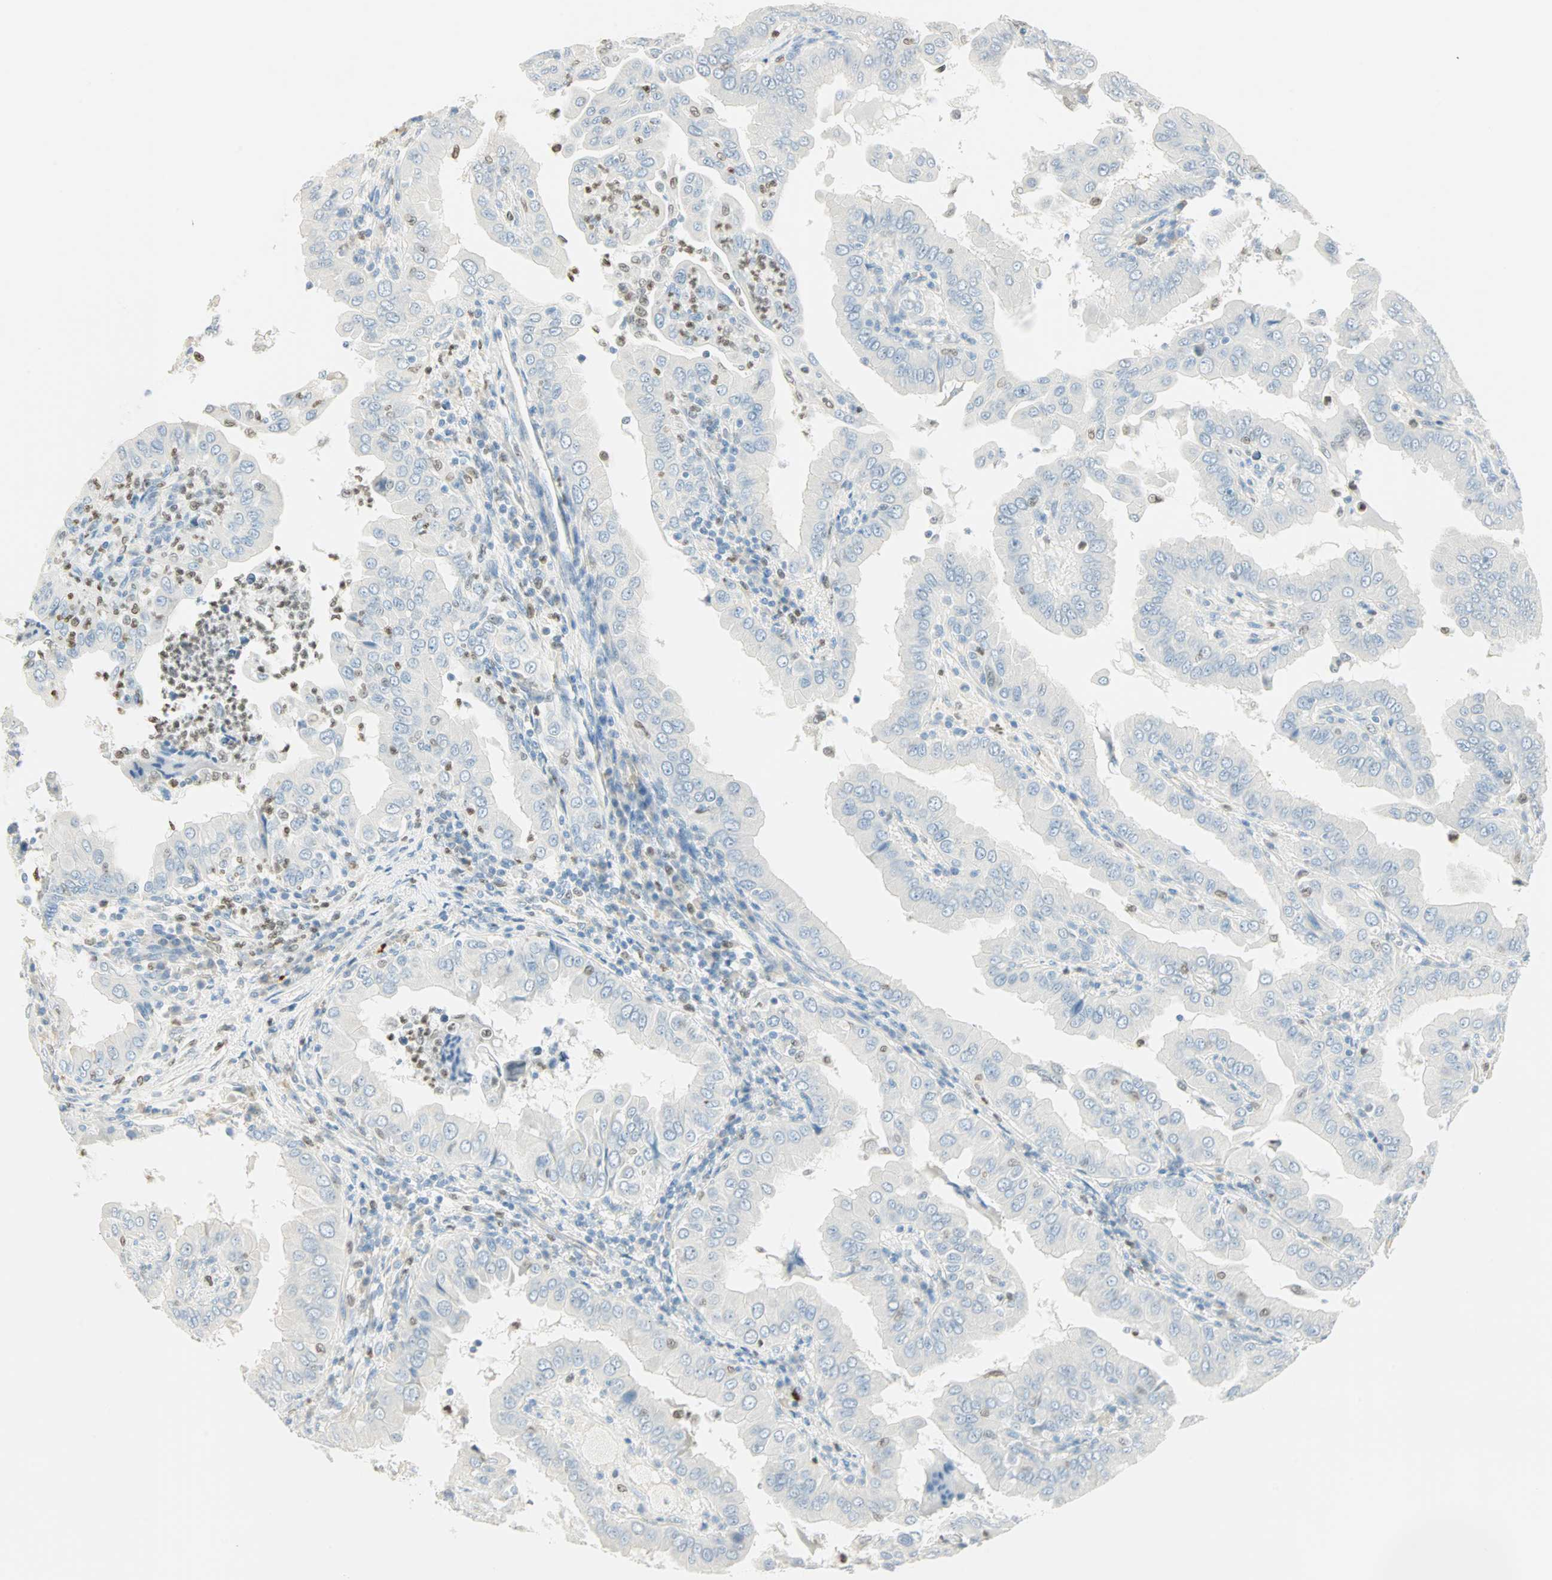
{"staining": {"intensity": "negative", "quantity": "none", "location": "none"}, "tissue": "thyroid cancer", "cell_type": "Tumor cells", "image_type": "cancer", "snomed": [{"axis": "morphology", "description": "Papillary adenocarcinoma, NOS"}, {"axis": "topography", "description": "Thyroid gland"}], "caption": "Thyroid papillary adenocarcinoma stained for a protein using IHC shows no staining tumor cells.", "gene": "MLLT10", "patient": {"sex": "male", "age": 33}}